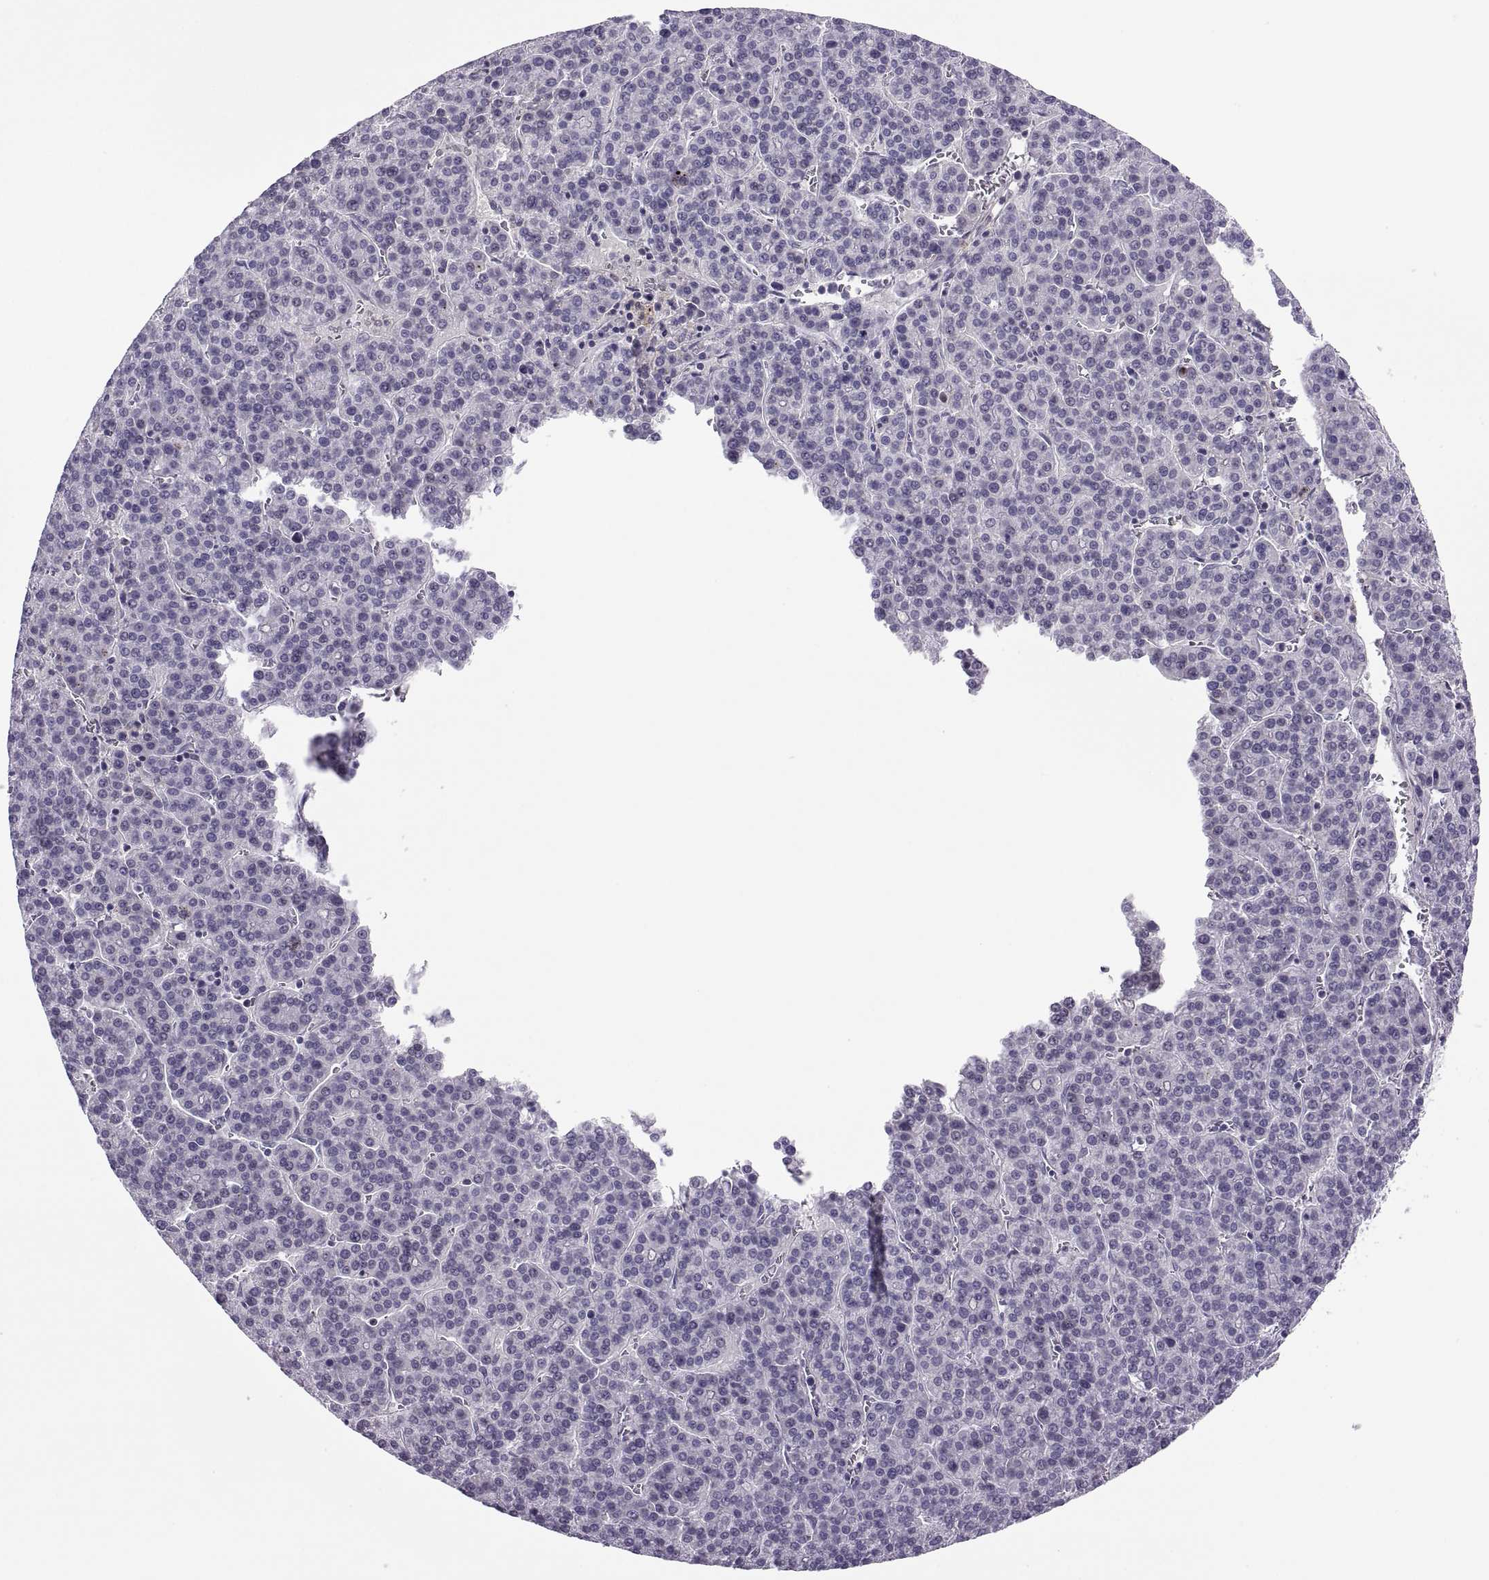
{"staining": {"intensity": "negative", "quantity": "none", "location": "none"}, "tissue": "liver cancer", "cell_type": "Tumor cells", "image_type": "cancer", "snomed": [{"axis": "morphology", "description": "Carcinoma, Hepatocellular, NOS"}, {"axis": "topography", "description": "Liver"}], "caption": "Immunohistochemistry of liver cancer (hepatocellular carcinoma) demonstrates no expression in tumor cells.", "gene": "CHCT1", "patient": {"sex": "female", "age": 58}}